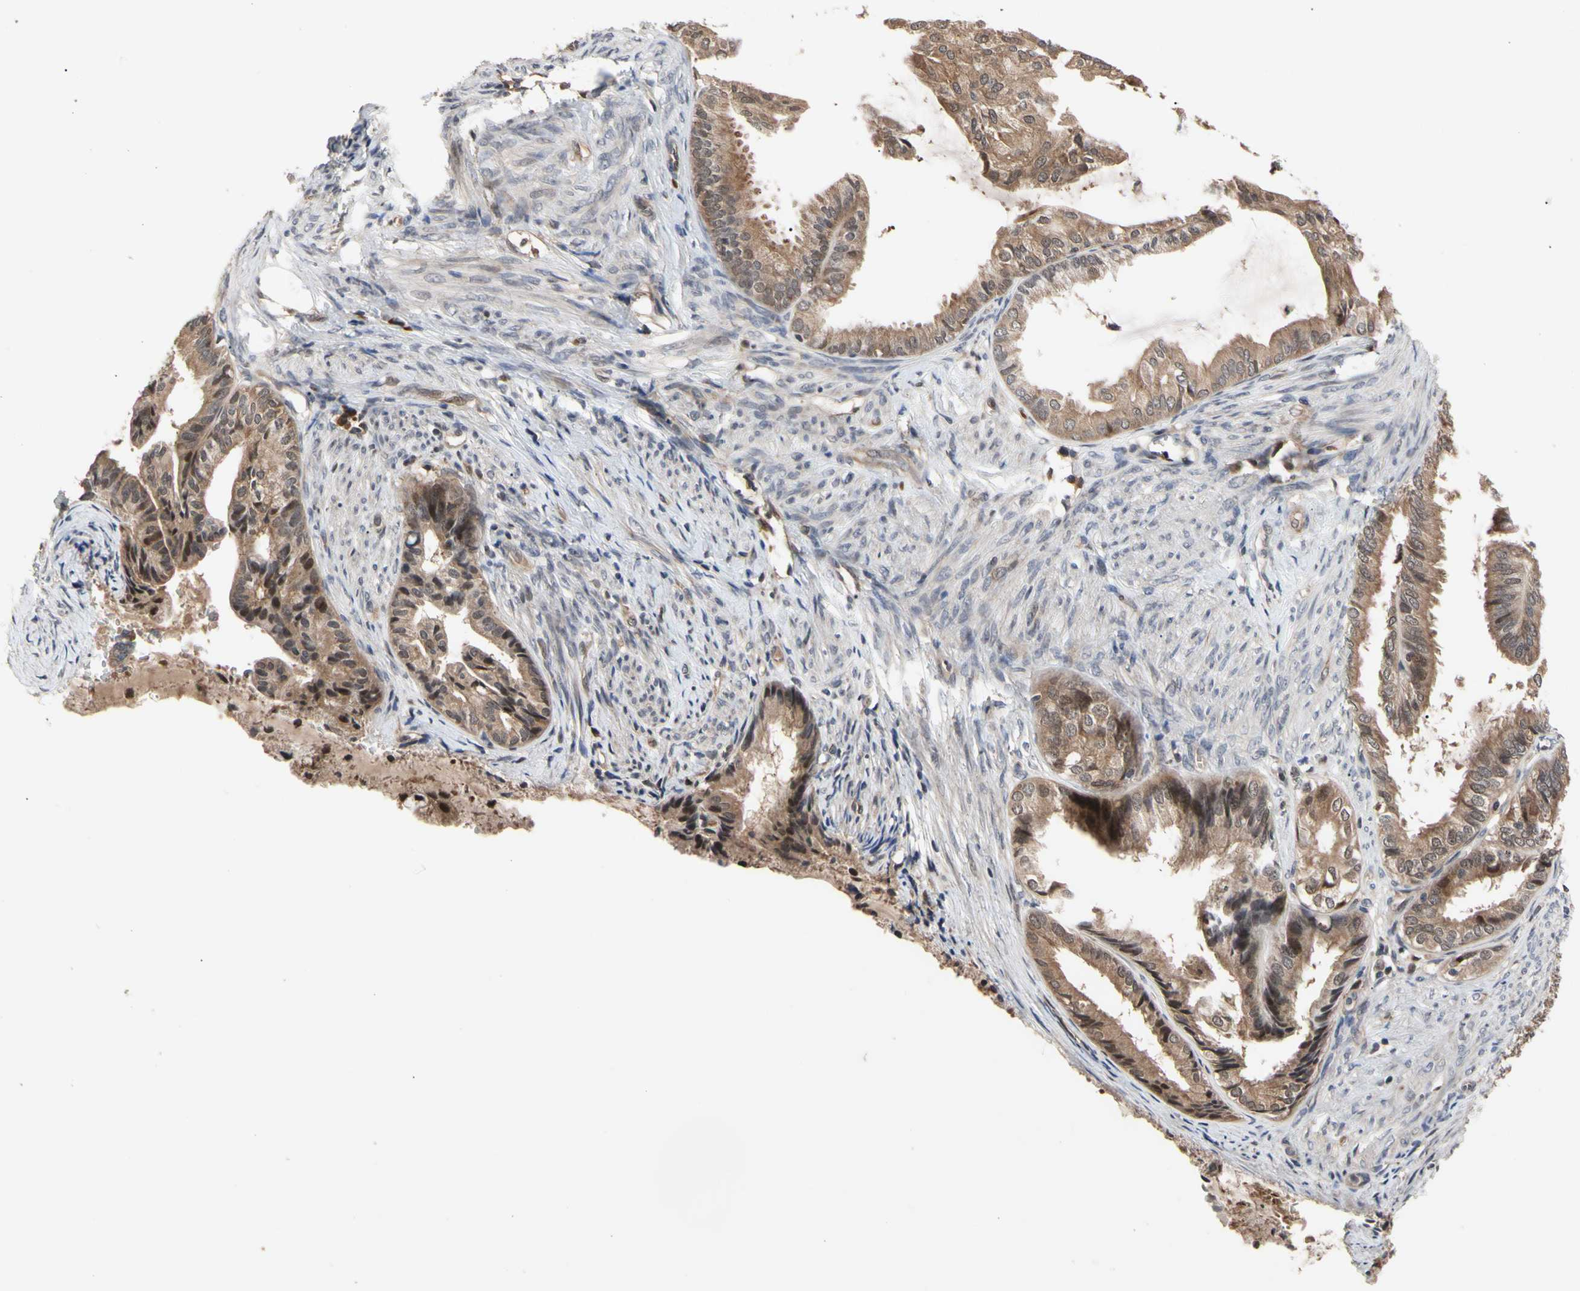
{"staining": {"intensity": "moderate", "quantity": ">75%", "location": "cytoplasmic/membranous"}, "tissue": "endometrial cancer", "cell_type": "Tumor cells", "image_type": "cancer", "snomed": [{"axis": "morphology", "description": "Adenocarcinoma, NOS"}, {"axis": "topography", "description": "Endometrium"}], "caption": "The image exhibits immunohistochemical staining of adenocarcinoma (endometrial). There is moderate cytoplasmic/membranous positivity is identified in approximately >75% of tumor cells. The staining was performed using DAB (3,3'-diaminobenzidine) to visualize the protein expression in brown, while the nuclei were stained in blue with hematoxylin (Magnification: 20x).", "gene": "CYTIP", "patient": {"sex": "female", "age": 86}}